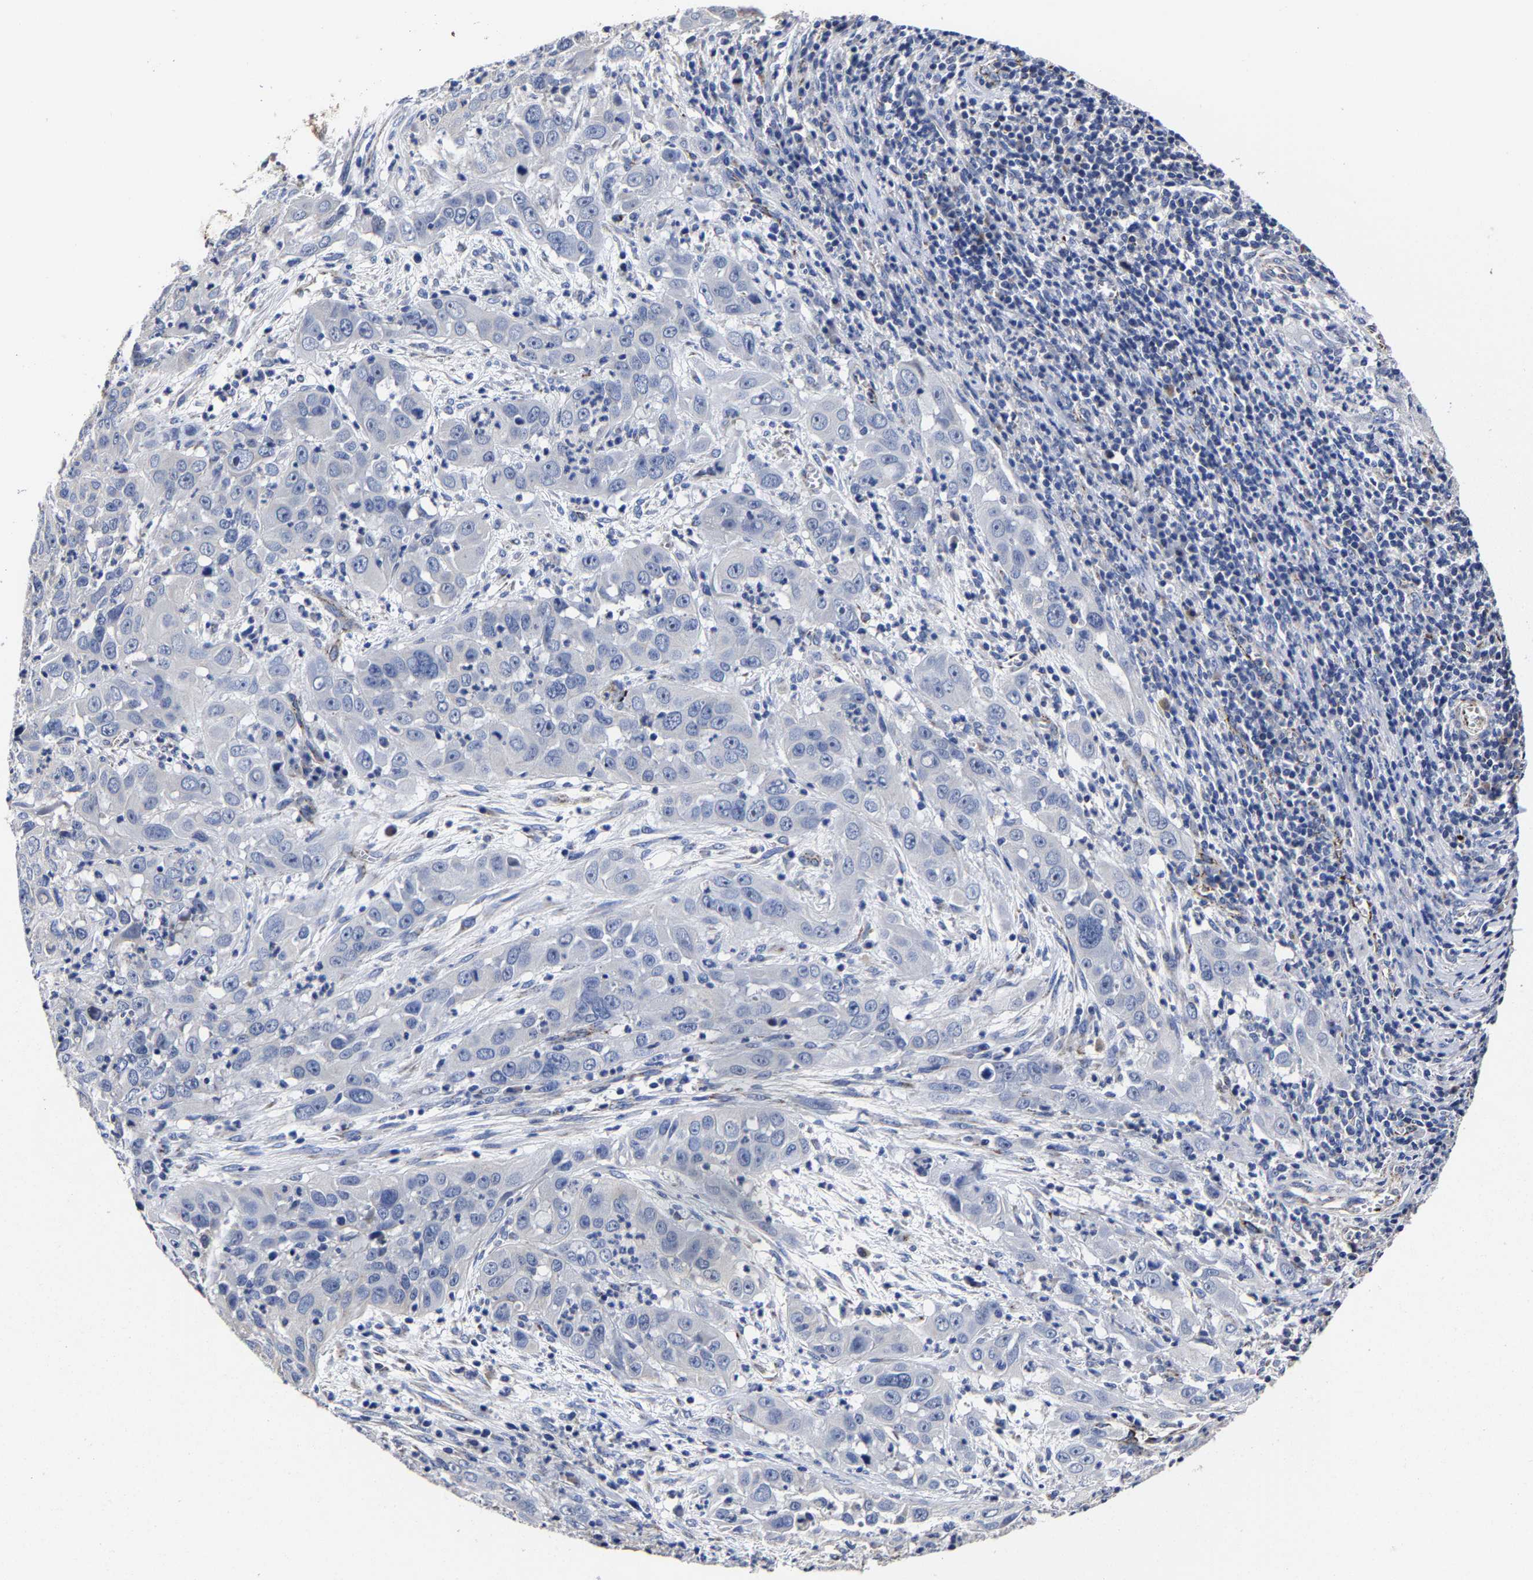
{"staining": {"intensity": "negative", "quantity": "none", "location": "none"}, "tissue": "cervical cancer", "cell_type": "Tumor cells", "image_type": "cancer", "snomed": [{"axis": "morphology", "description": "Squamous cell carcinoma, NOS"}, {"axis": "topography", "description": "Cervix"}], "caption": "This is an immunohistochemistry (IHC) image of human cervical squamous cell carcinoma. There is no positivity in tumor cells.", "gene": "AASS", "patient": {"sex": "female", "age": 32}}